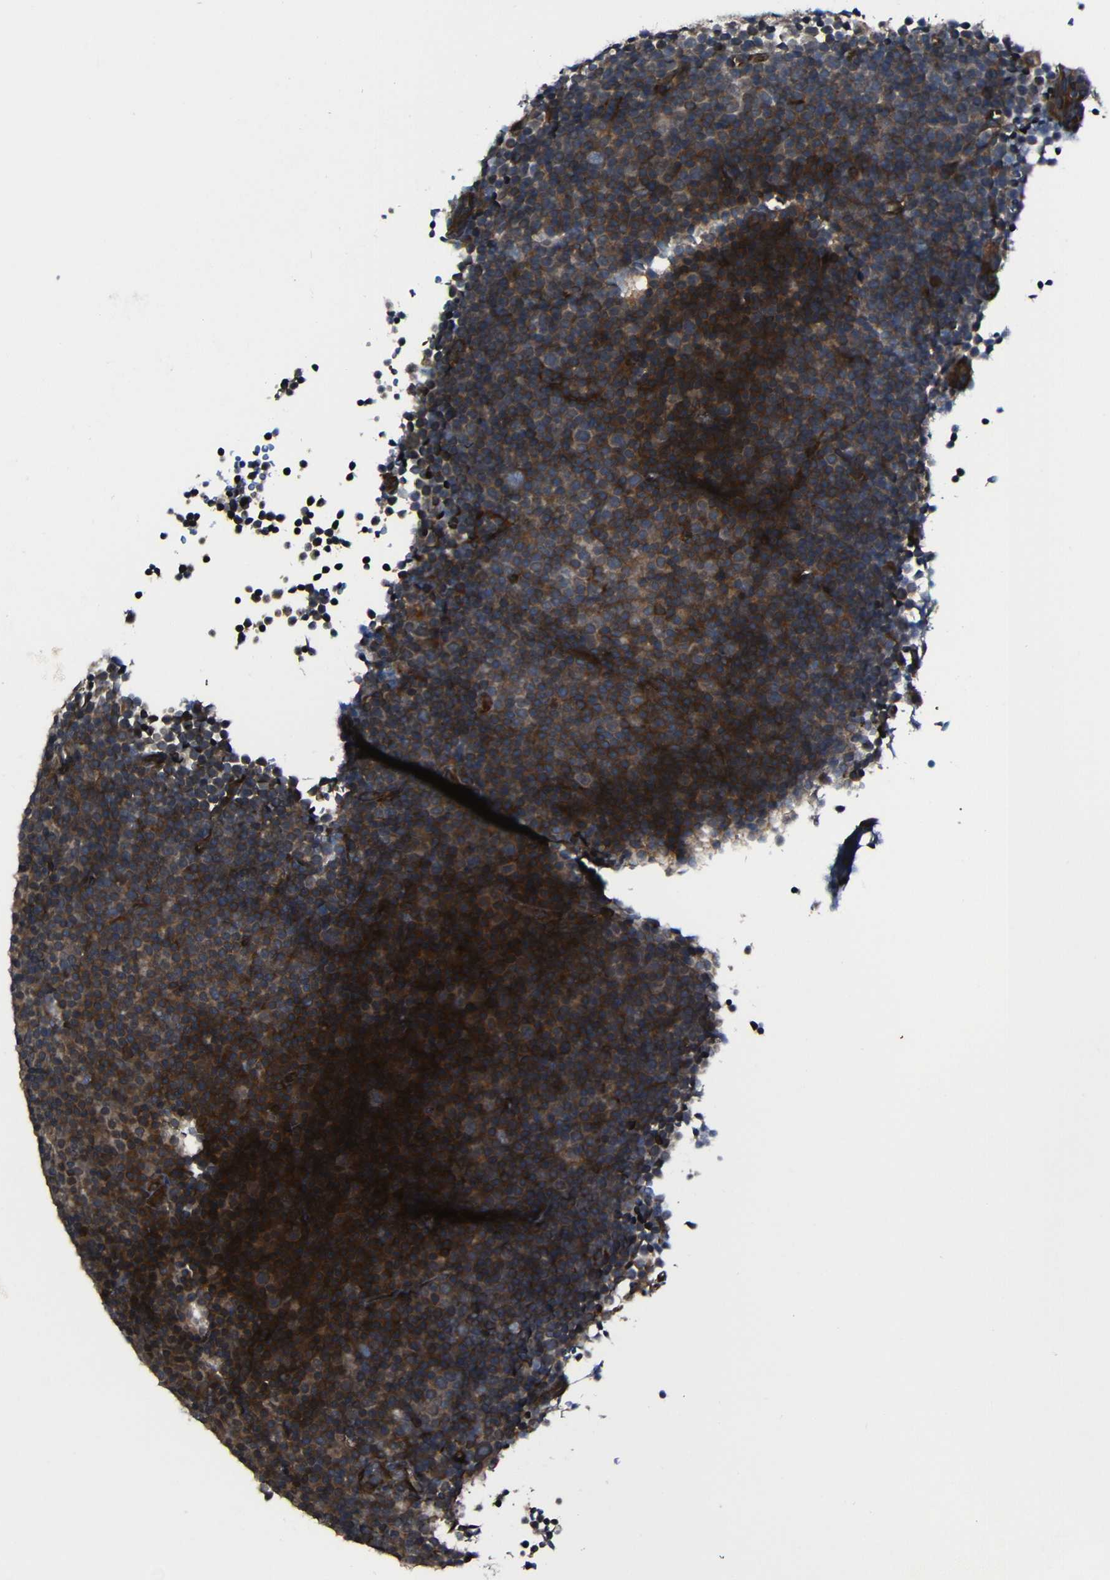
{"staining": {"intensity": "strong", "quantity": "25%-75%", "location": "cytoplasmic/membranous"}, "tissue": "lymphoma", "cell_type": "Tumor cells", "image_type": "cancer", "snomed": [{"axis": "morphology", "description": "Malignant lymphoma, non-Hodgkin's type, Low grade"}, {"axis": "topography", "description": "Lymph node"}], "caption": "Low-grade malignant lymphoma, non-Hodgkin's type stained with a protein marker exhibits strong staining in tumor cells.", "gene": "KIAA0513", "patient": {"sex": "female", "age": 67}}